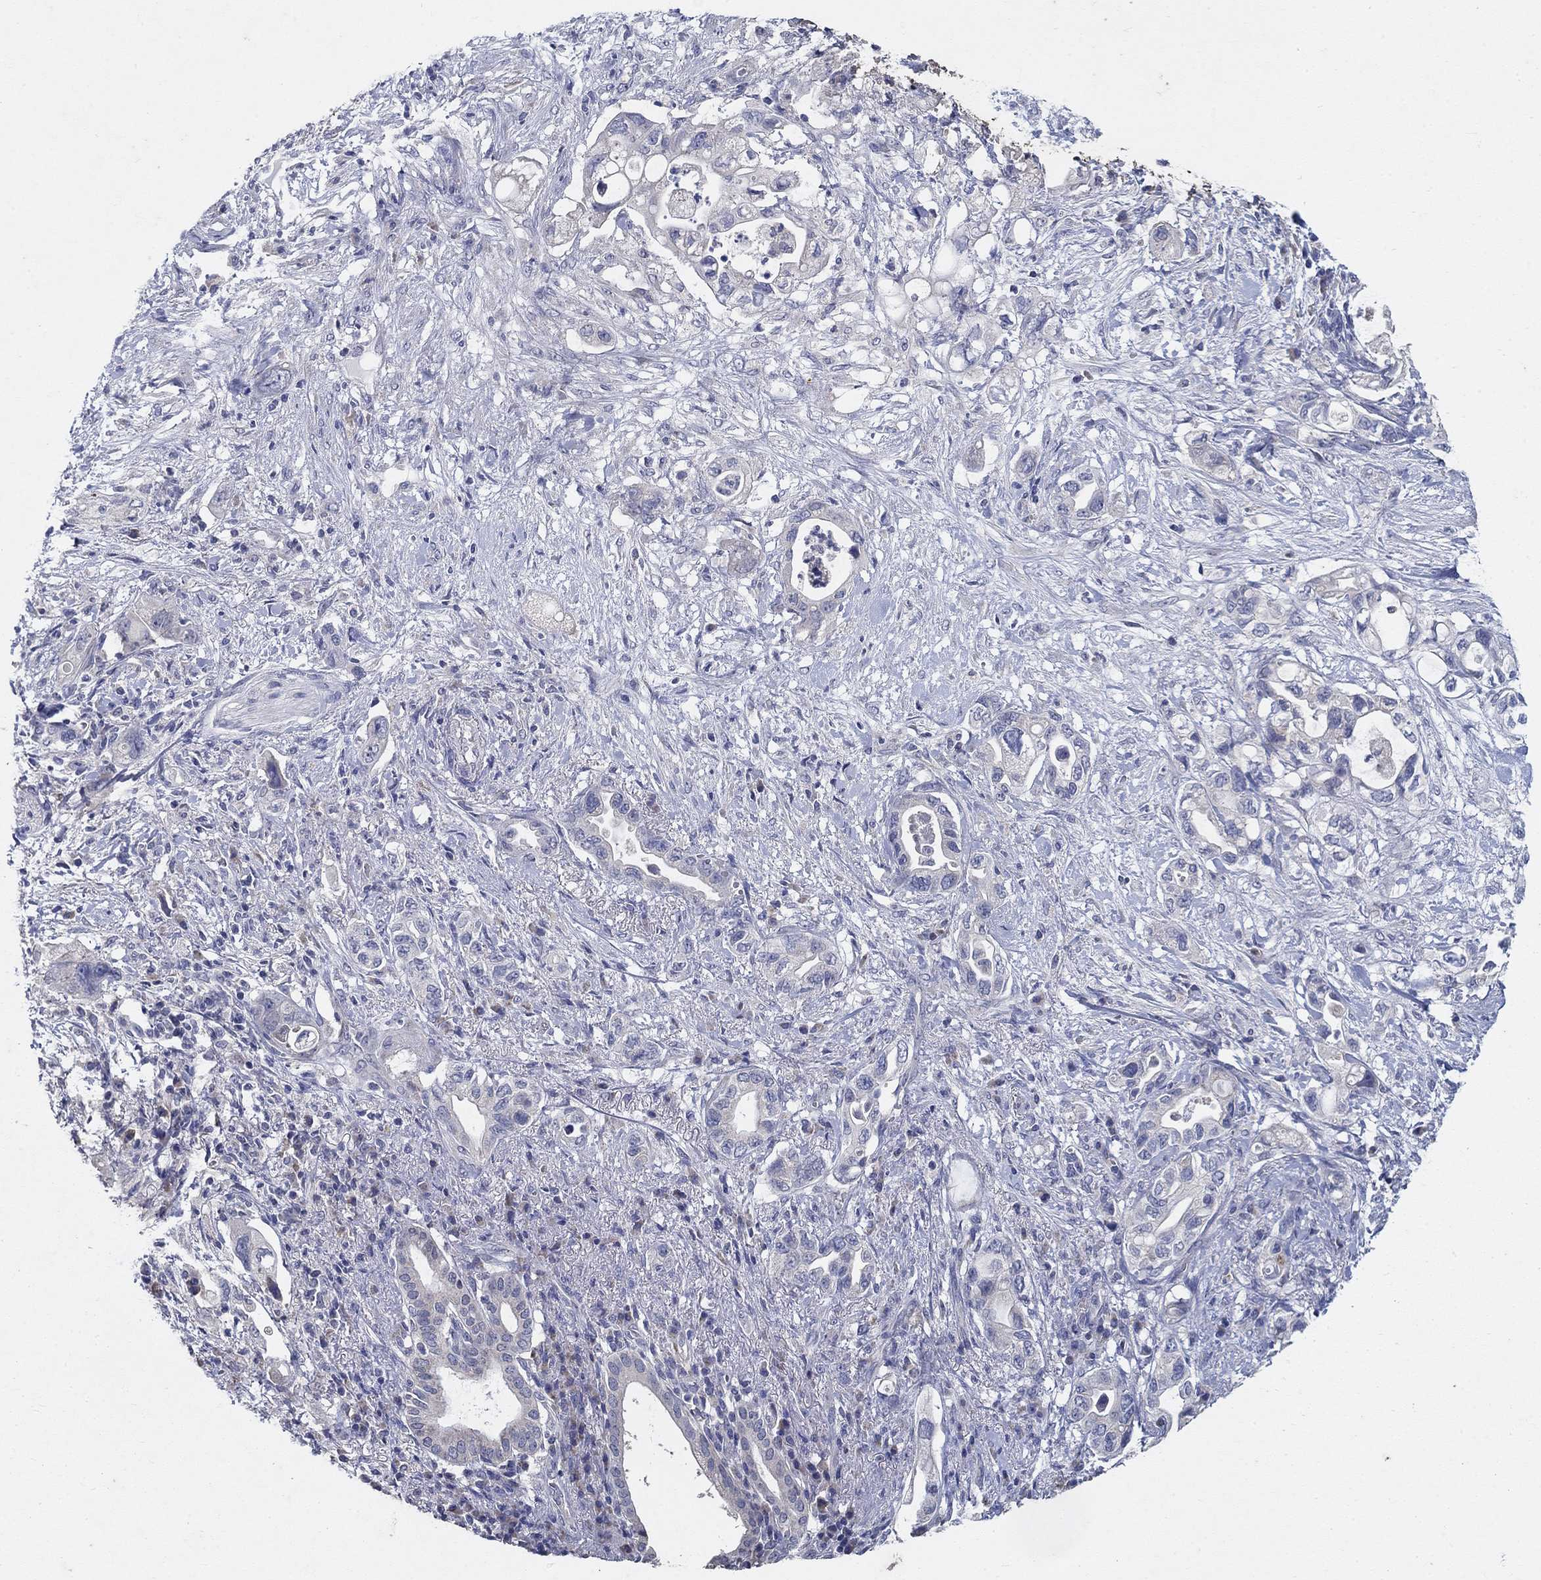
{"staining": {"intensity": "negative", "quantity": "none", "location": "none"}, "tissue": "pancreatic cancer", "cell_type": "Tumor cells", "image_type": "cancer", "snomed": [{"axis": "morphology", "description": "Adenocarcinoma, NOS"}, {"axis": "topography", "description": "Pancreas"}], "caption": "A micrograph of adenocarcinoma (pancreatic) stained for a protein shows no brown staining in tumor cells.", "gene": "PROZ", "patient": {"sex": "female", "age": 72}}